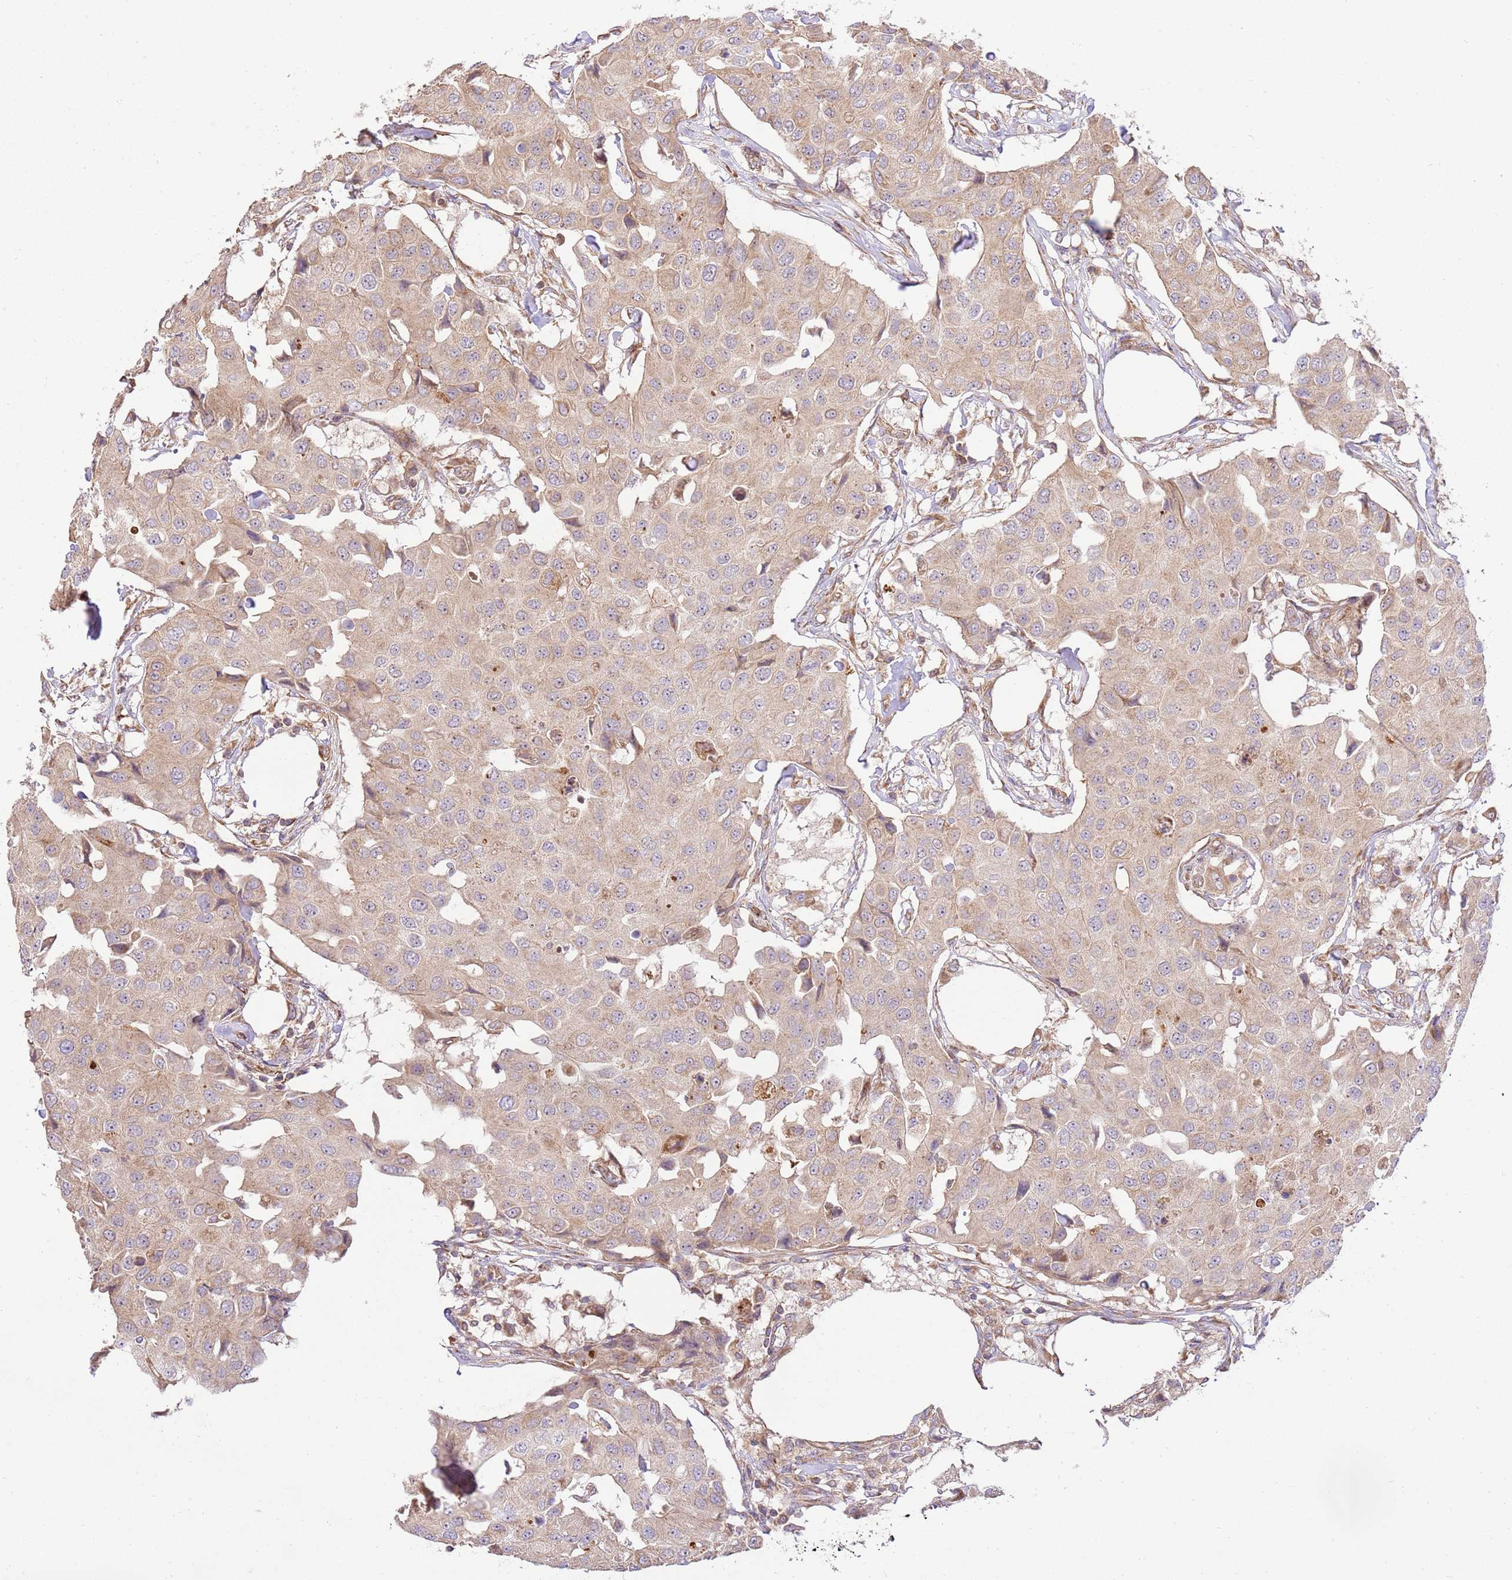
{"staining": {"intensity": "weak", "quantity": "25%-75%", "location": "cytoplasmic/membranous"}, "tissue": "breast cancer", "cell_type": "Tumor cells", "image_type": "cancer", "snomed": [{"axis": "morphology", "description": "Duct carcinoma"}, {"axis": "topography", "description": "Breast"}], "caption": "Immunohistochemistry histopathology image of neoplastic tissue: breast invasive ductal carcinoma stained using IHC demonstrates low levels of weak protein expression localized specifically in the cytoplasmic/membranous of tumor cells, appearing as a cytoplasmic/membranous brown color.", "gene": "SPATA2L", "patient": {"sex": "female", "age": 80}}